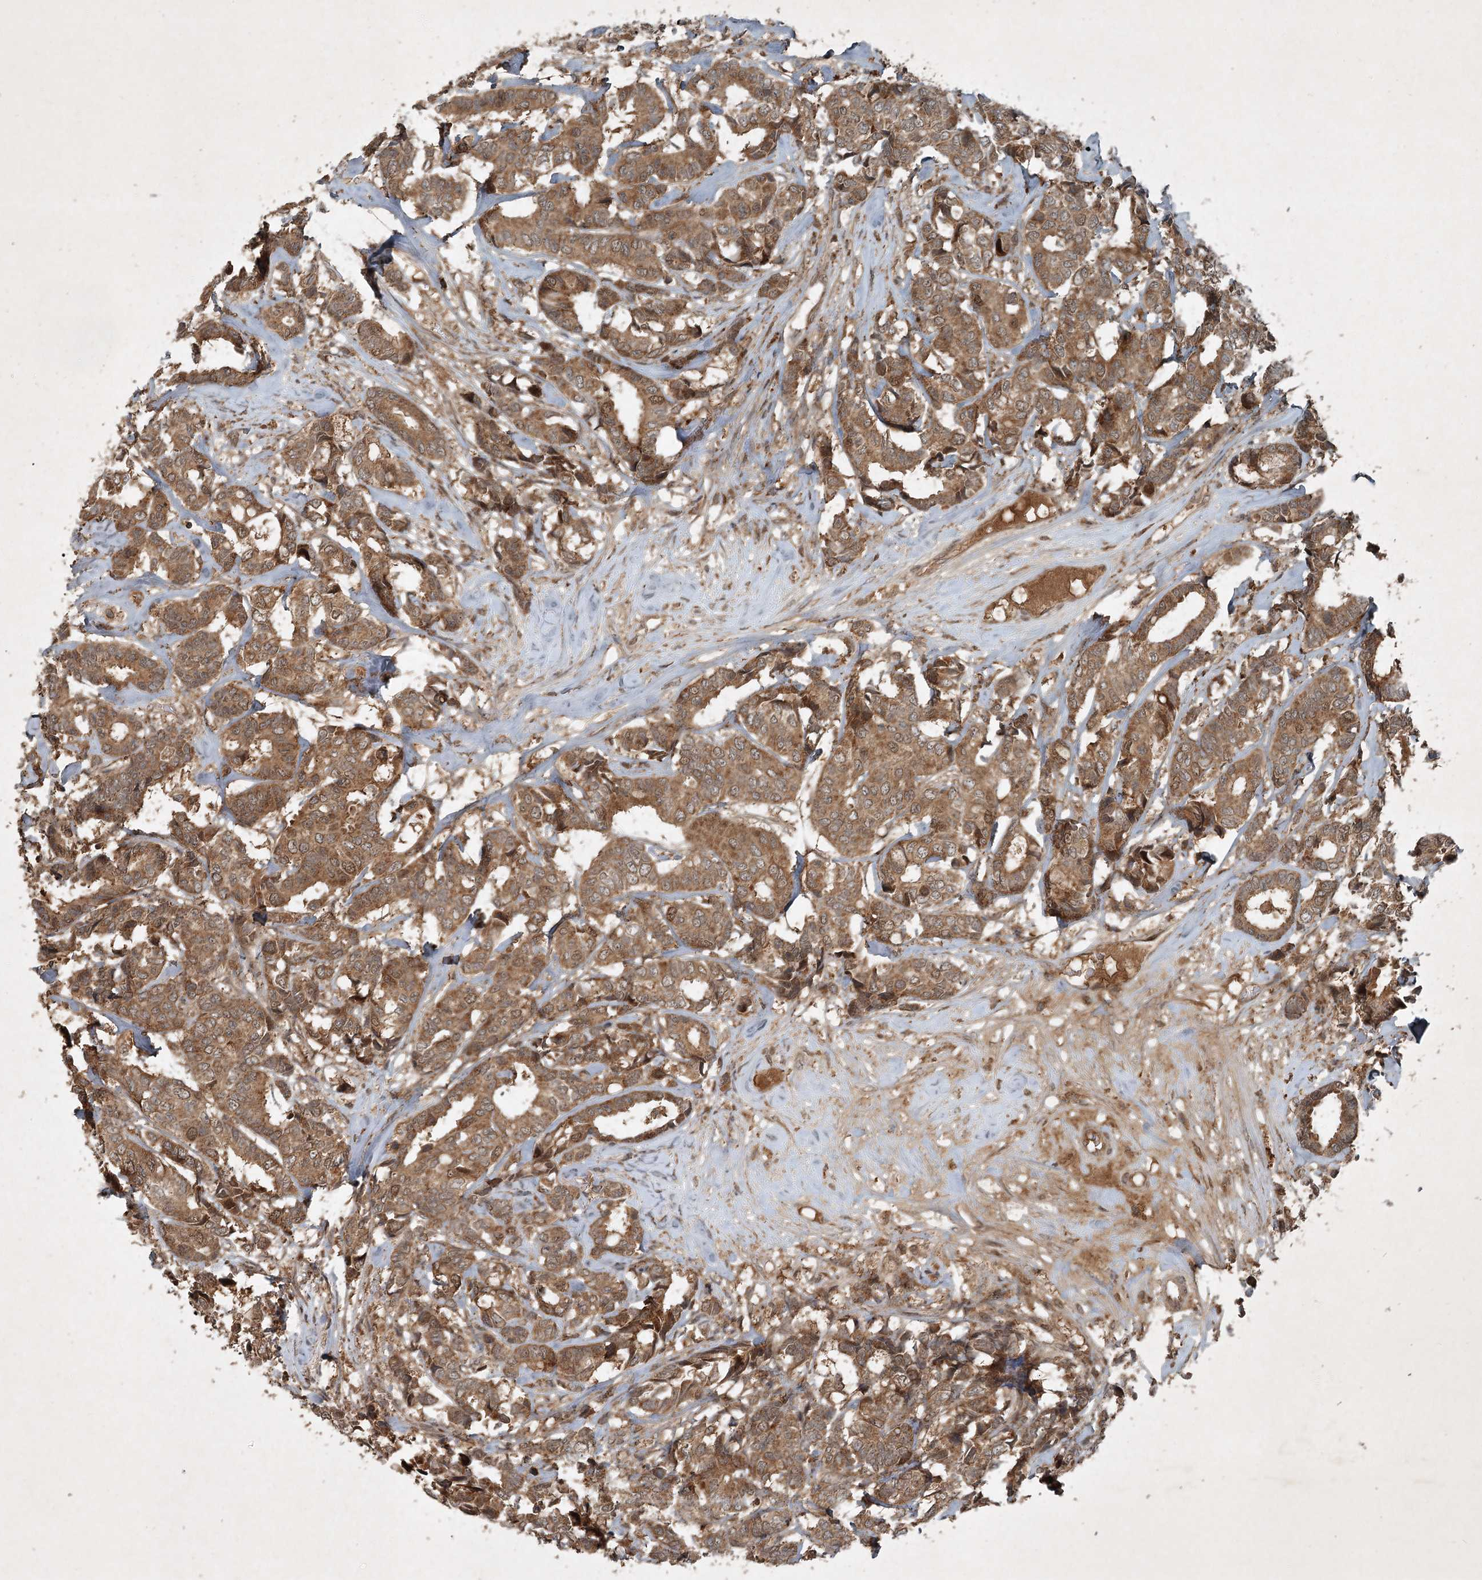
{"staining": {"intensity": "moderate", "quantity": ">75%", "location": "cytoplasmic/membranous"}, "tissue": "breast cancer", "cell_type": "Tumor cells", "image_type": "cancer", "snomed": [{"axis": "morphology", "description": "Duct carcinoma"}, {"axis": "topography", "description": "Breast"}], "caption": "Moderate cytoplasmic/membranous protein expression is seen in approximately >75% of tumor cells in breast cancer. (DAB = brown stain, brightfield microscopy at high magnification).", "gene": "UNC93A", "patient": {"sex": "female", "age": 87}}